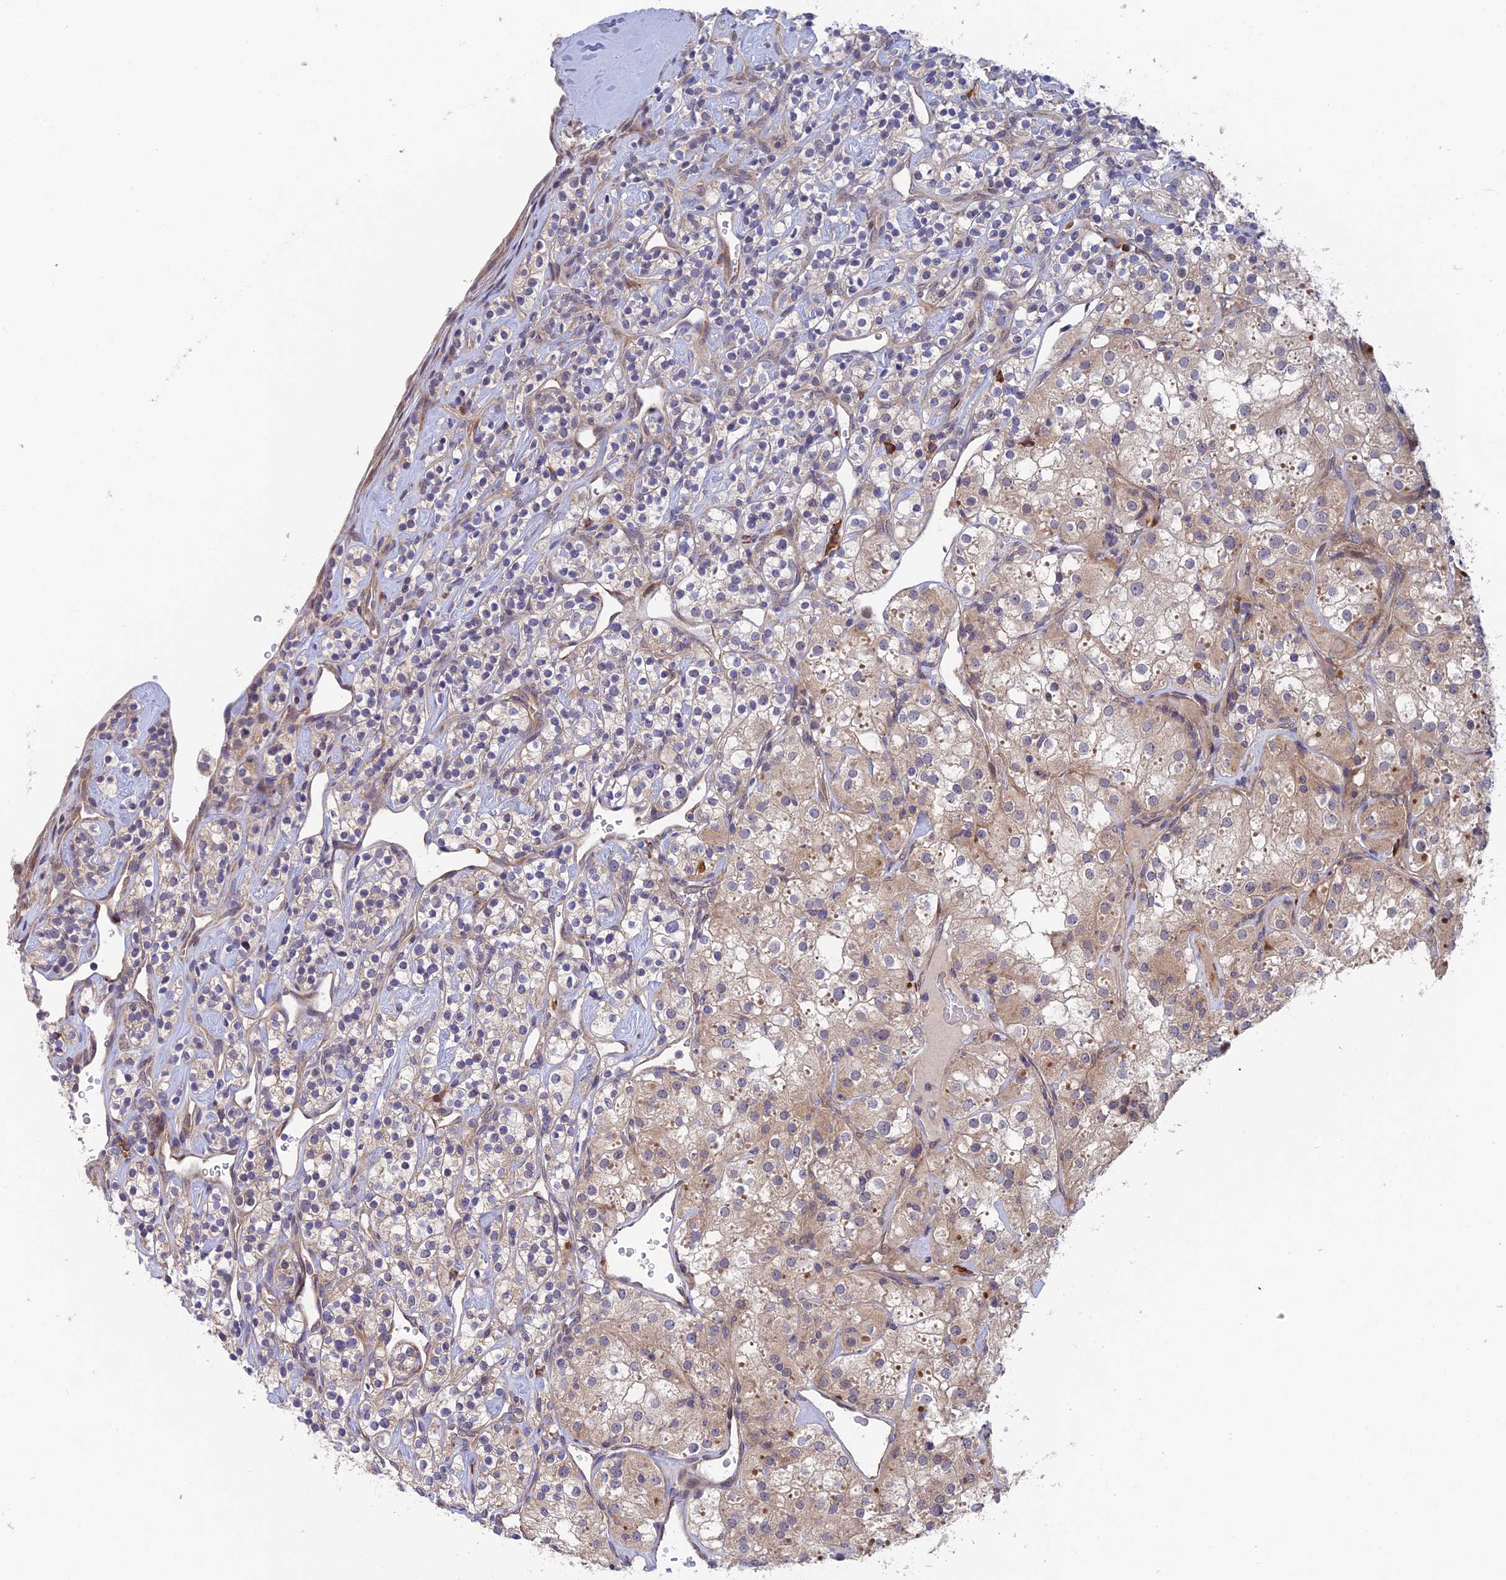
{"staining": {"intensity": "weak", "quantity": "25%-75%", "location": "cytoplasmic/membranous"}, "tissue": "renal cancer", "cell_type": "Tumor cells", "image_type": "cancer", "snomed": [{"axis": "morphology", "description": "Adenocarcinoma, NOS"}, {"axis": "topography", "description": "Kidney"}], "caption": "Immunohistochemical staining of human renal cancer demonstrates weak cytoplasmic/membranous protein positivity in approximately 25%-75% of tumor cells.", "gene": "UROS", "patient": {"sex": "male", "age": 77}}